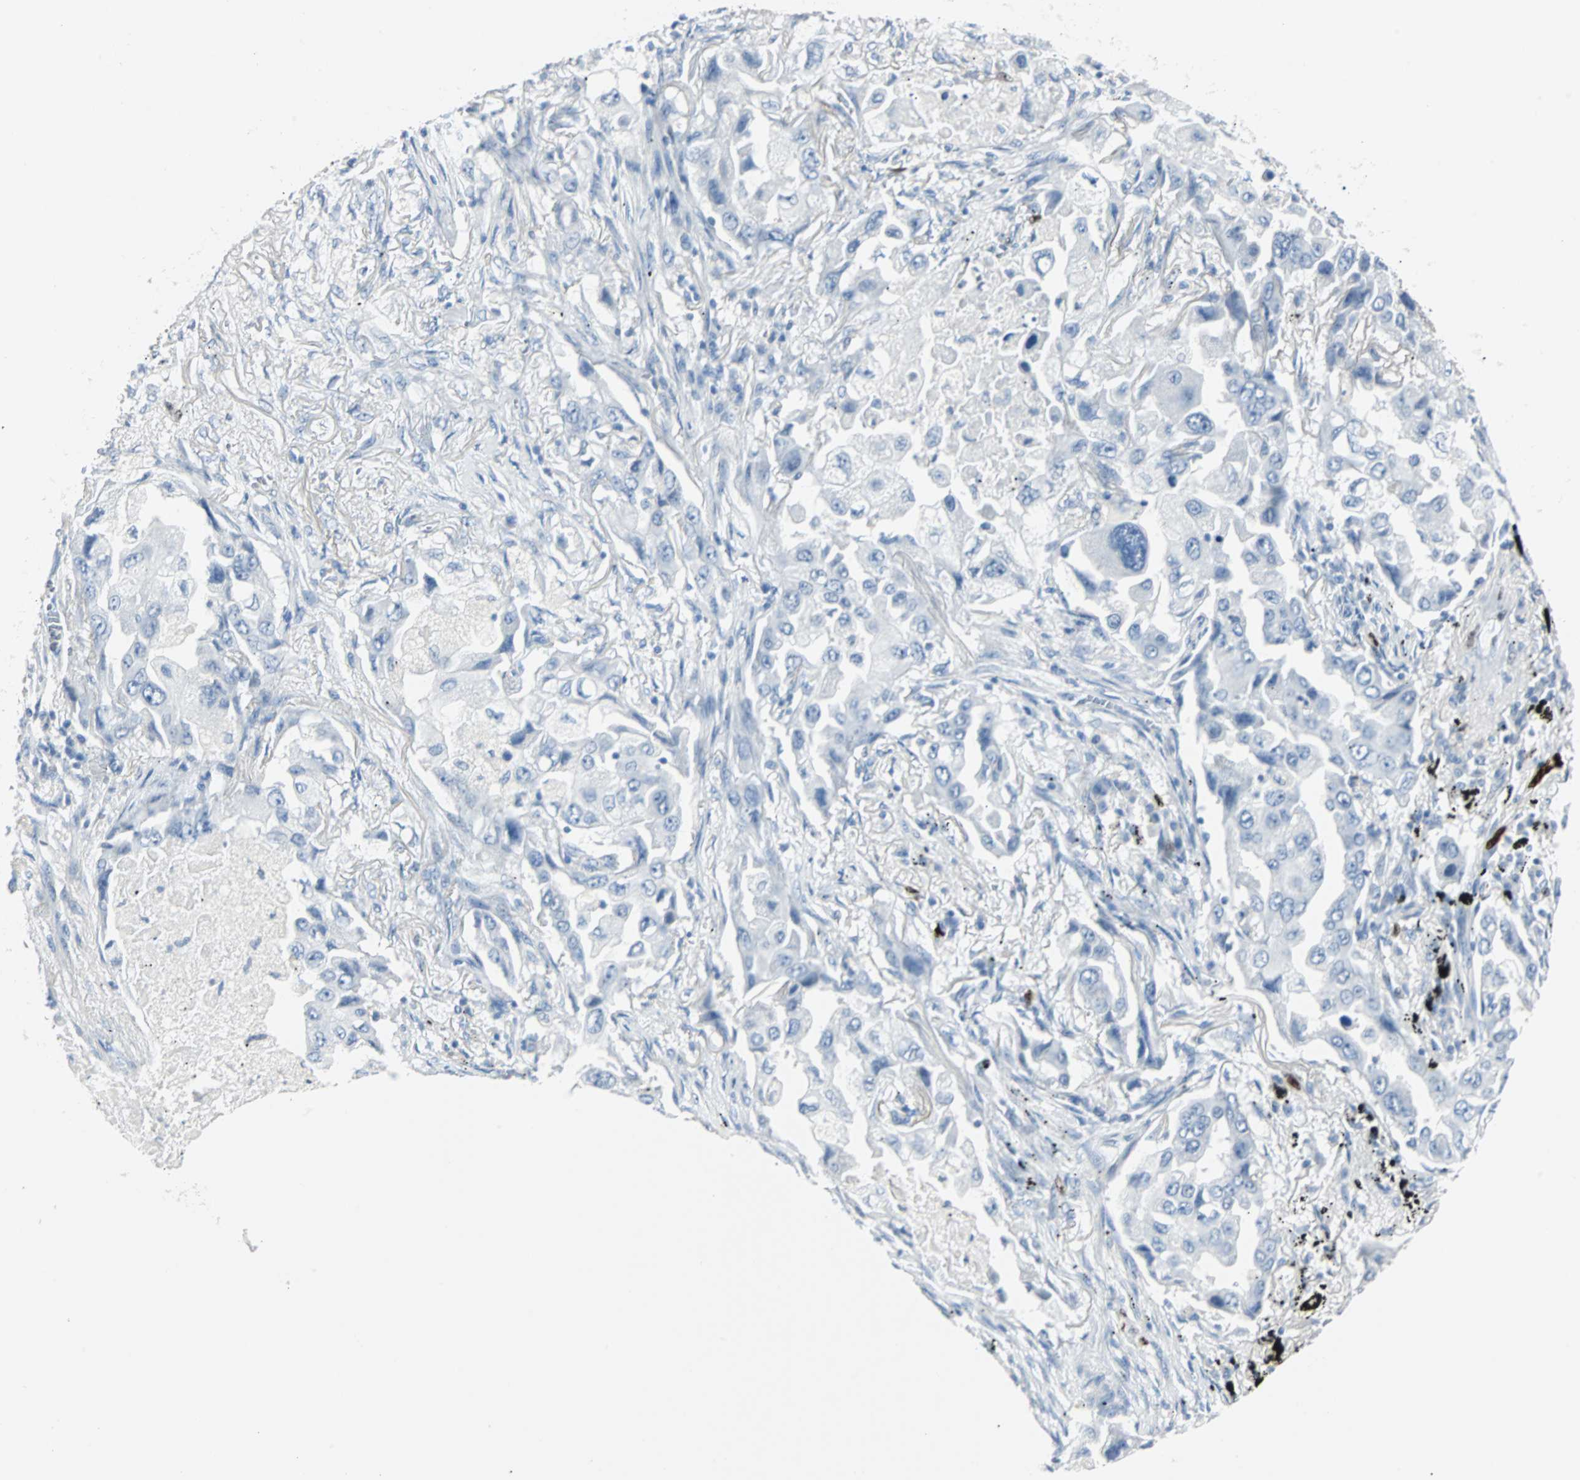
{"staining": {"intensity": "negative", "quantity": "none", "location": "none"}, "tissue": "lung cancer", "cell_type": "Tumor cells", "image_type": "cancer", "snomed": [{"axis": "morphology", "description": "Adenocarcinoma, NOS"}, {"axis": "topography", "description": "Lung"}], "caption": "The micrograph displays no significant staining in tumor cells of adenocarcinoma (lung).", "gene": "IL33", "patient": {"sex": "female", "age": 65}}